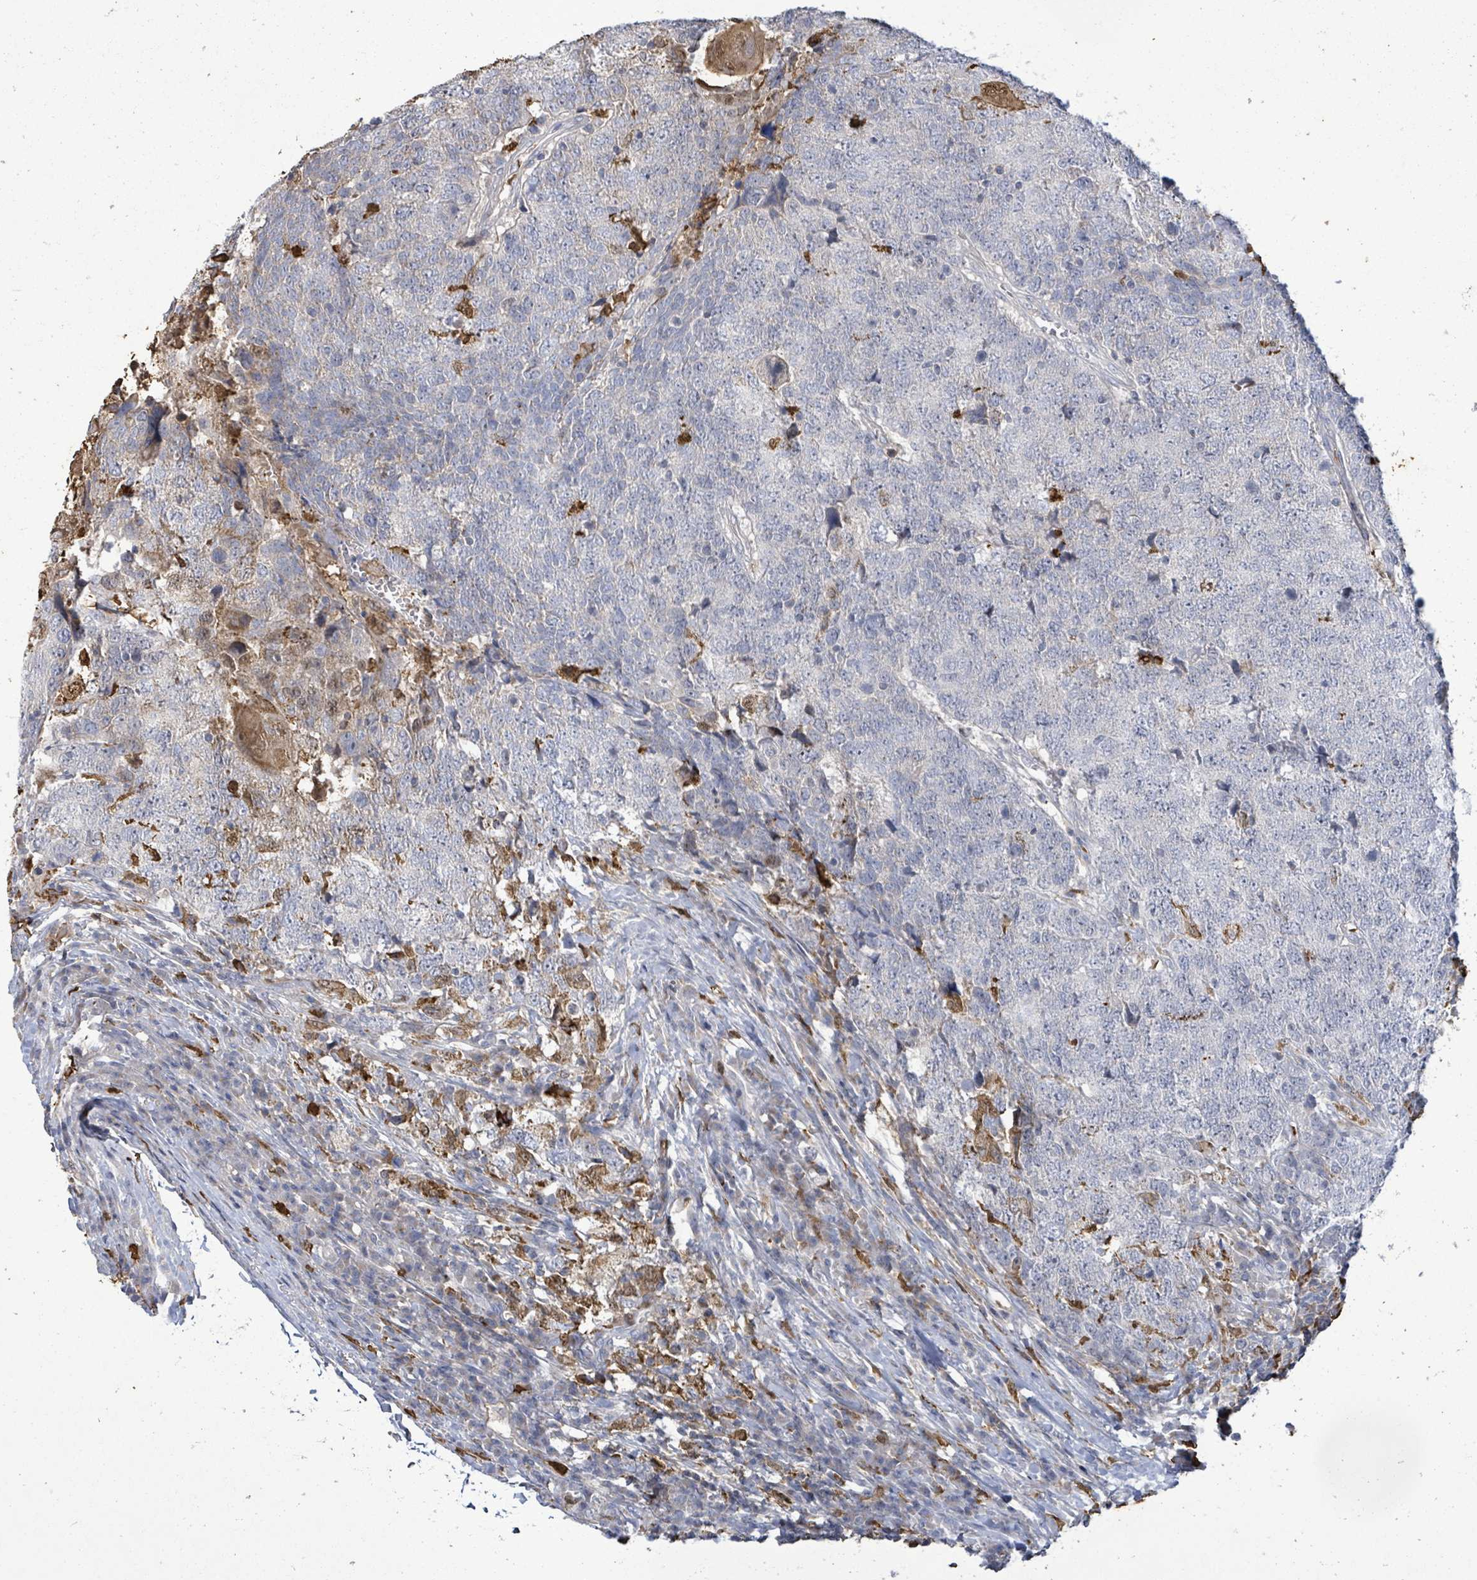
{"staining": {"intensity": "negative", "quantity": "none", "location": "none"}, "tissue": "head and neck cancer", "cell_type": "Tumor cells", "image_type": "cancer", "snomed": [{"axis": "morphology", "description": "Normal tissue, NOS"}, {"axis": "morphology", "description": "Squamous cell carcinoma, NOS"}, {"axis": "topography", "description": "Skeletal muscle"}, {"axis": "topography", "description": "Vascular tissue"}, {"axis": "topography", "description": "Peripheral nerve tissue"}, {"axis": "topography", "description": "Head-Neck"}], "caption": "An image of human head and neck cancer is negative for staining in tumor cells.", "gene": "FAM210A", "patient": {"sex": "male", "age": 66}}